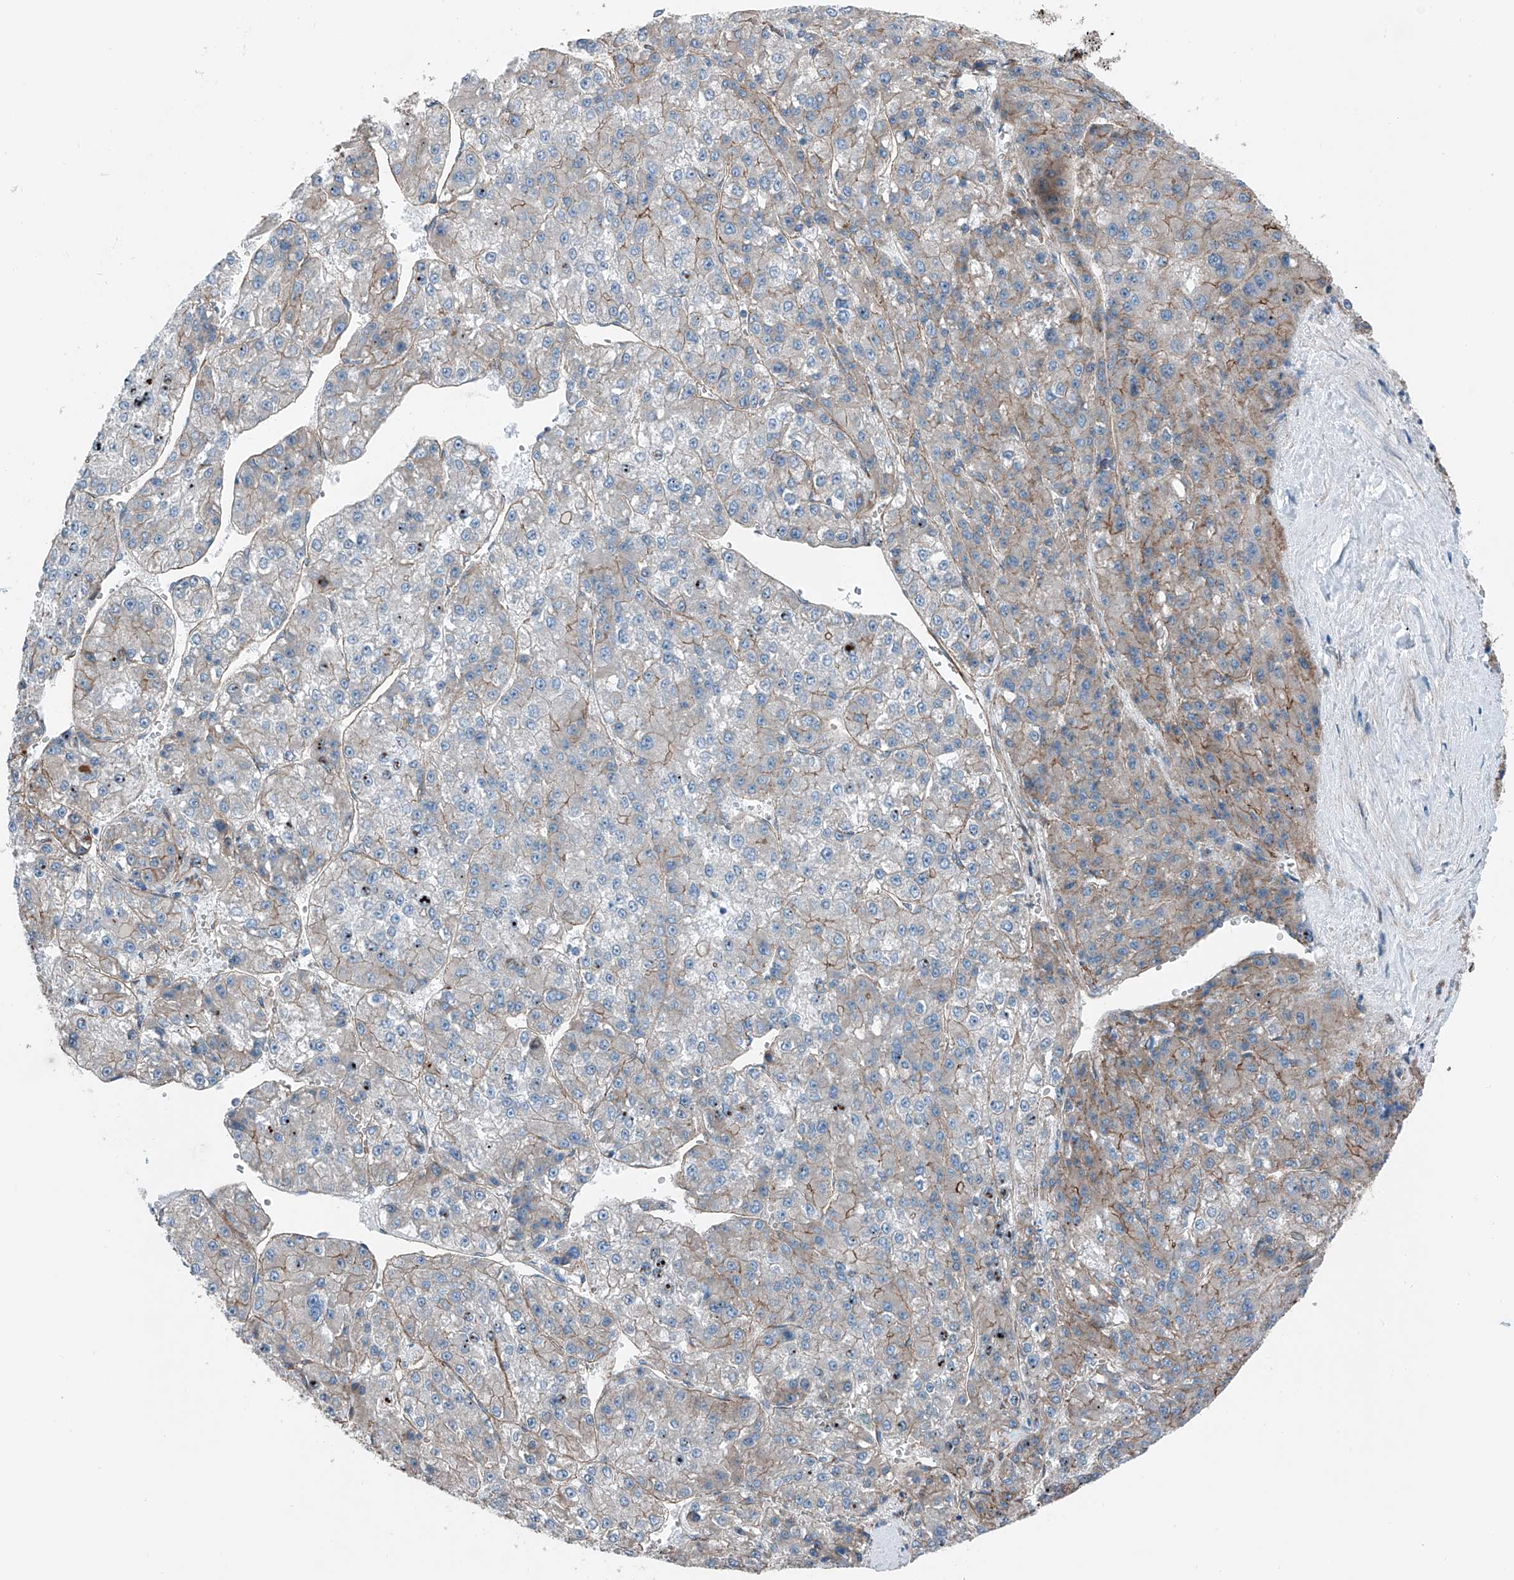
{"staining": {"intensity": "moderate", "quantity": "<25%", "location": "cytoplasmic/membranous"}, "tissue": "liver cancer", "cell_type": "Tumor cells", "image_type": "cancer", "snomed": [{"axis": "morphology", "description": "Carcinoma, Hepatocellular, NOS"}, {"axis": "topography", "description": "Liver"}], "caption": "Immunohistochemistry micrograph of human hepatocellular carcinoma (liver) stained for a protein (brown), which reveals low levels of moderate cytoplasmic/membranous expression in about <25% of tumor cells.", "gene": "THEMIS2", "patient": {"sex": "female", "age": 73}}